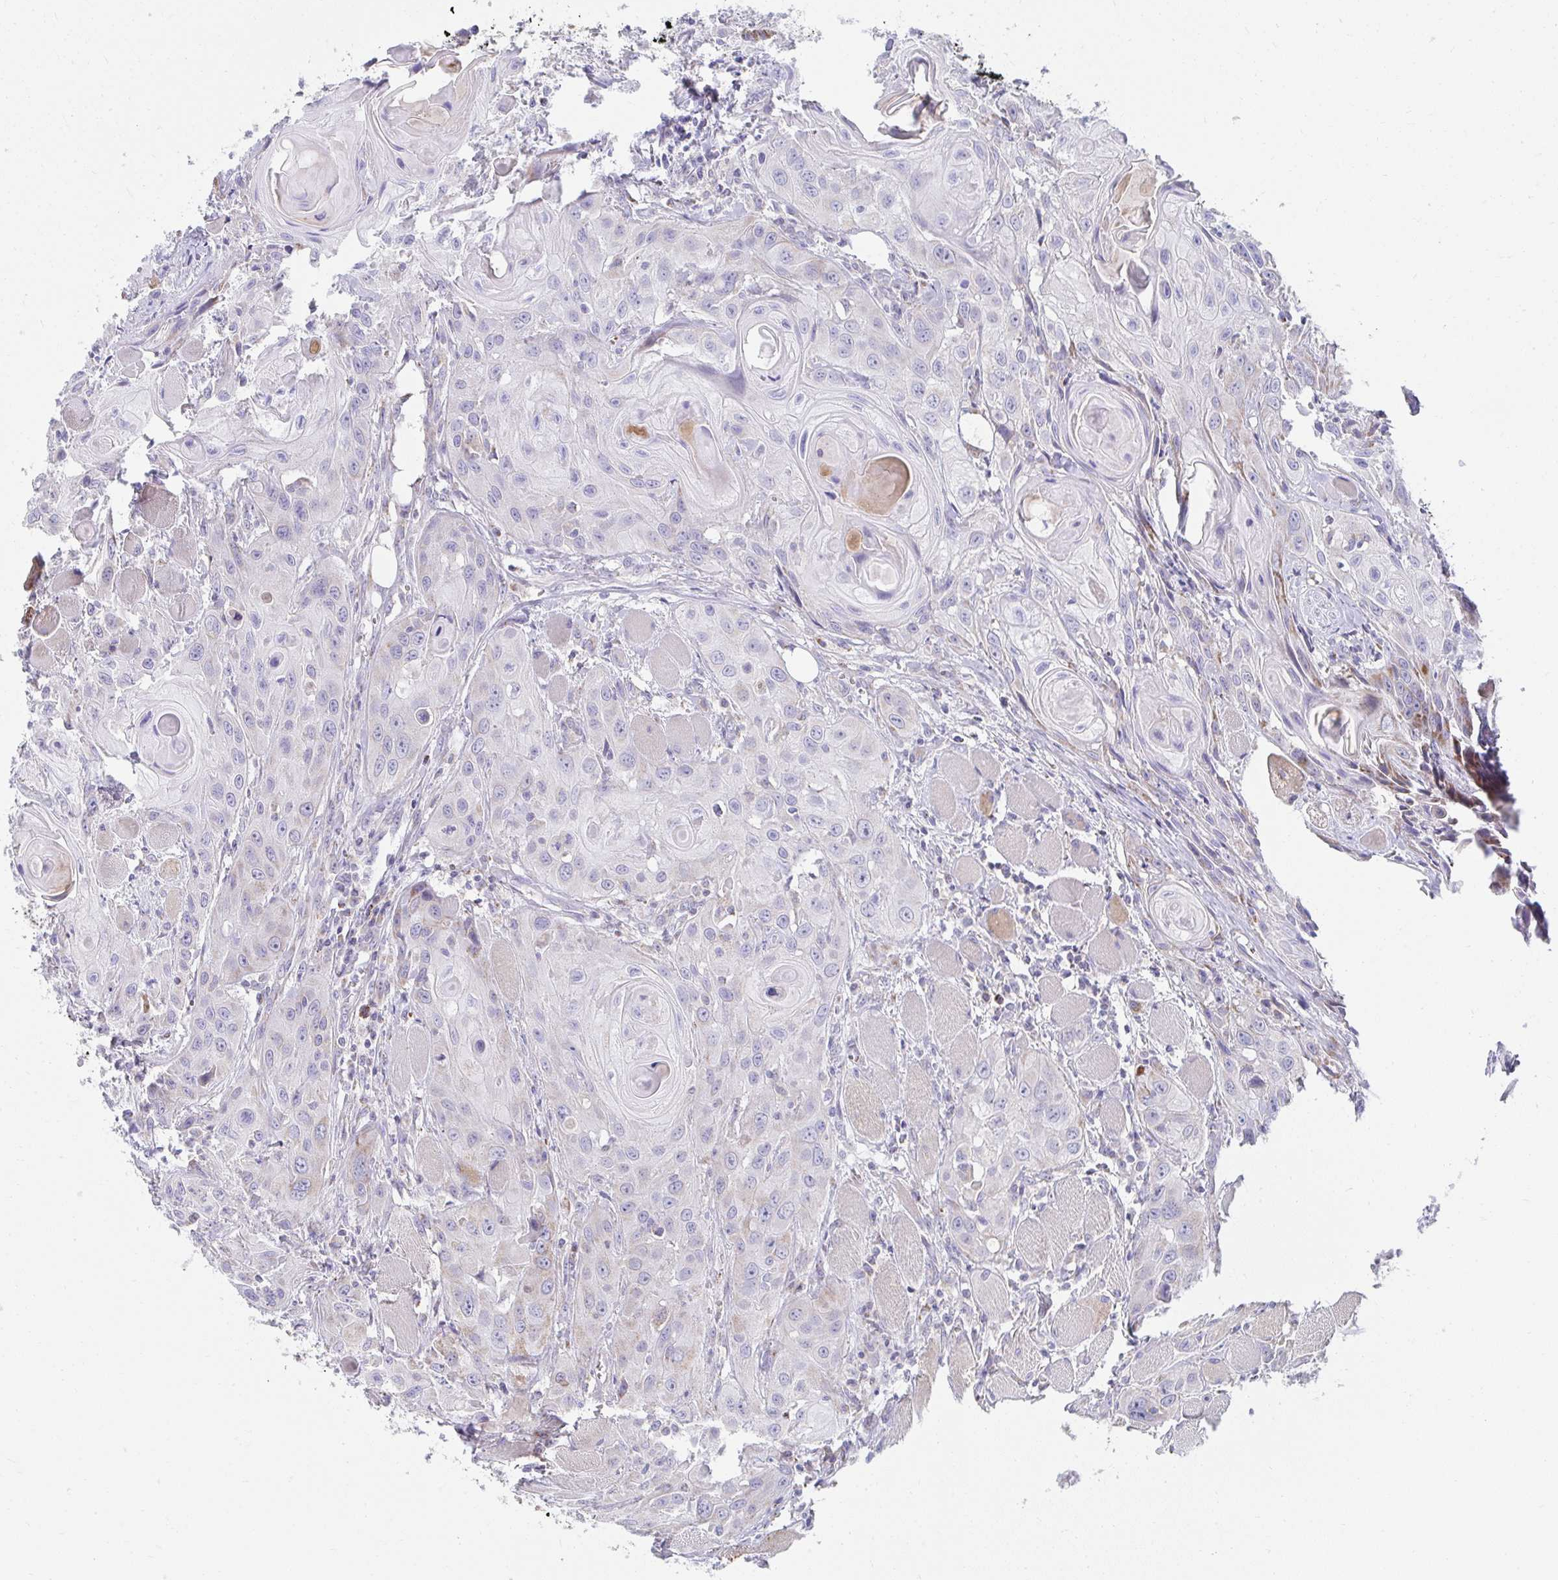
{"staining": {"intensity": "negative", "quantity": "none", "location": "none"}, "tissue": "head and neck cancer", "cell_type": "Tumor cells", "image_type": "cancer", "snomed": [{"axis": "morphology", "description": "Squamous cell carcinoma, NOS"}, {"axis": "topography", "description": "Oral tissue"}, {"axis": "topography", "description": "Head-Neck"}], "caption": "High power microscopy histopathology image of an immunohistochemistry image of head and neck cancer (squamous cell carcinoma), revealing no significant expression in tumor cells. Nuclei are stained in blue.", "gene": "PRRG3", "patient": {"sex": "male", "age": 58}}